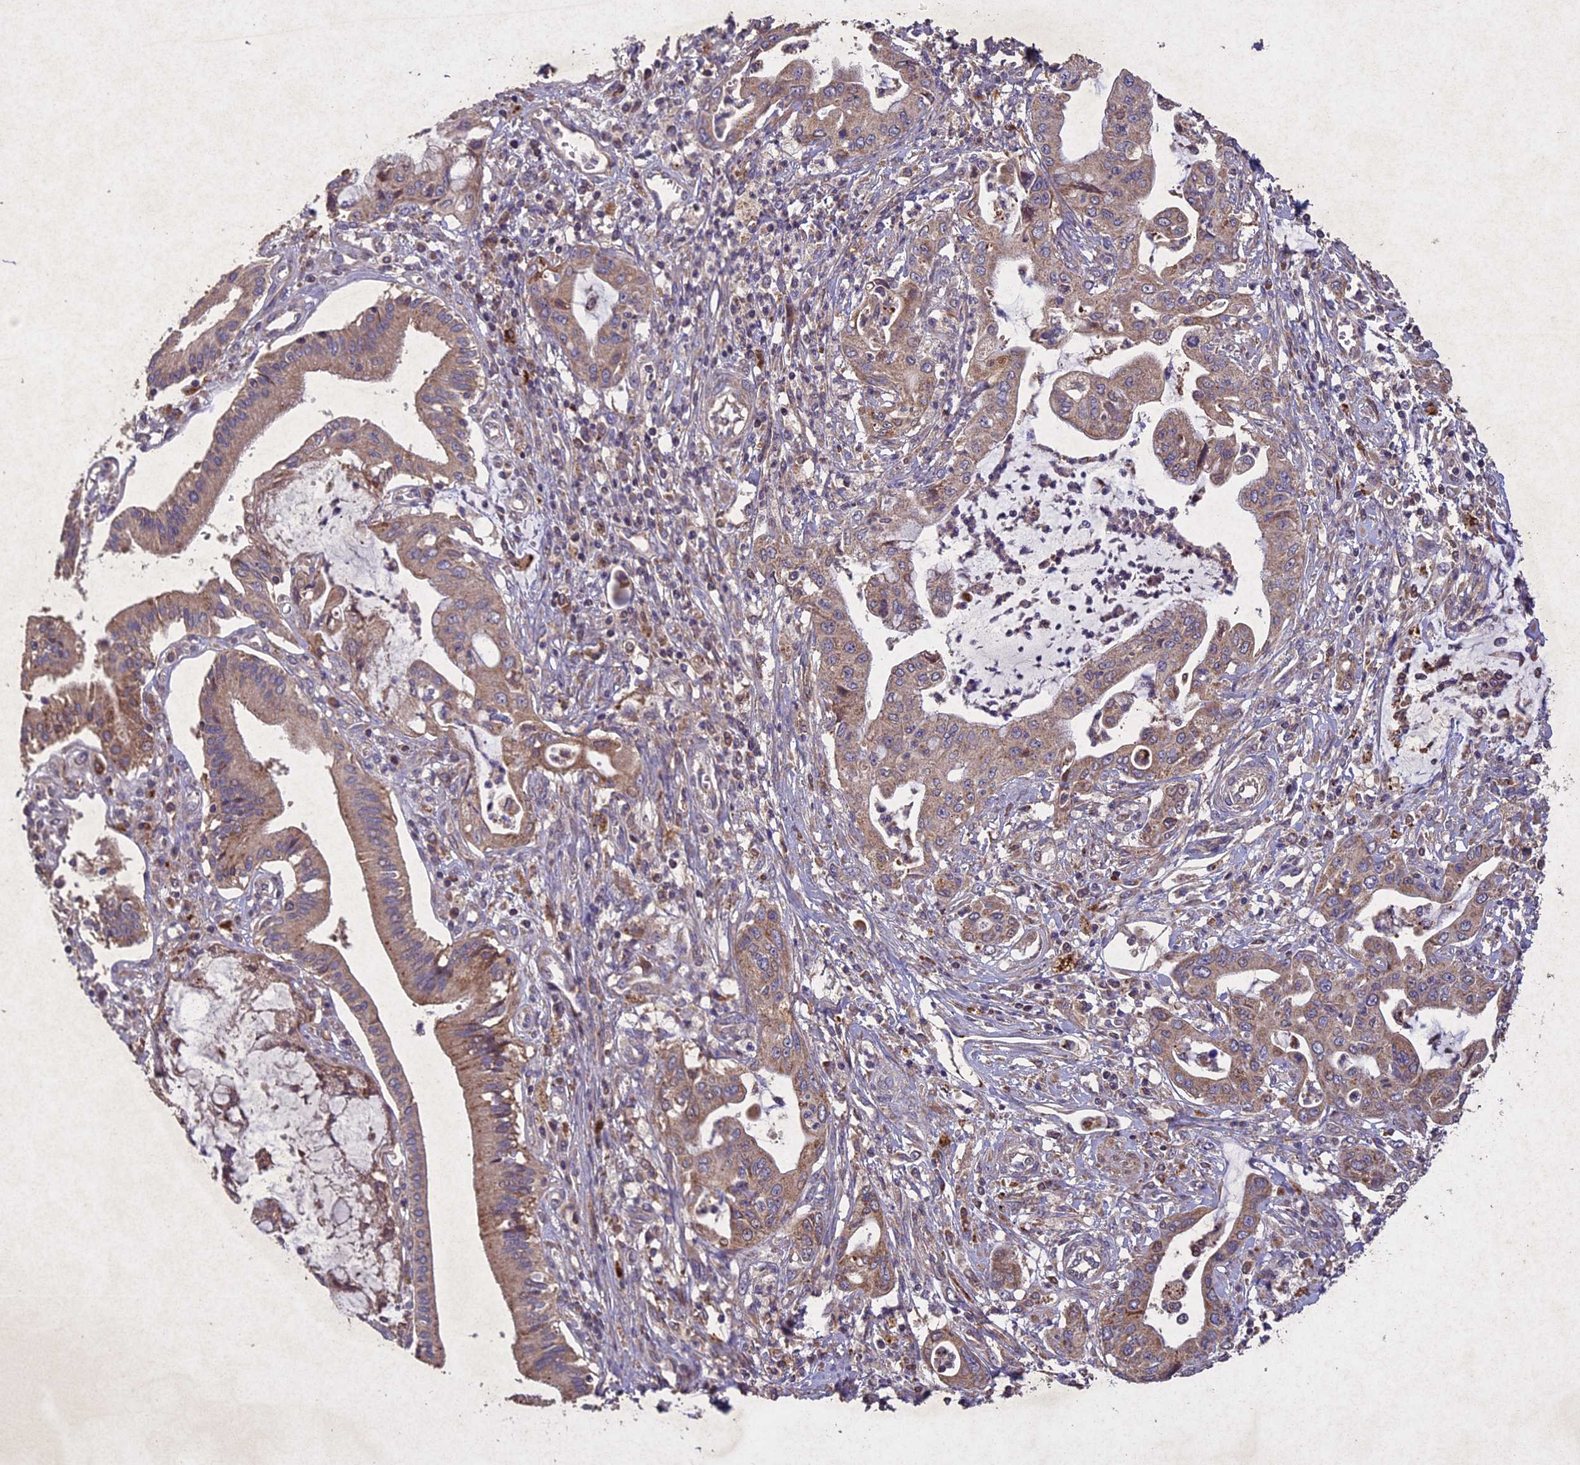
{"staining": {"intensity": "moderate", "quantity": ">75%", "location": "cytoplasmic/membranous"}, "tissue": "pancreatic cancer", "cell_type": "Tumor cells", "image_type": "cancer", "snomed": [{"axis": "morphology", "description": "Adenocarcinoma, NOS"}, {"axis": "topography", "description": "Pancreas"}], "caption": "Moderate cytoplasmic/membranous protein staining is identified in about >75% of tumor cells in adenocarcinoma (pancreatic).", "gene": "CIAO2B", "patient": {"sex": "male", "age": 46}}